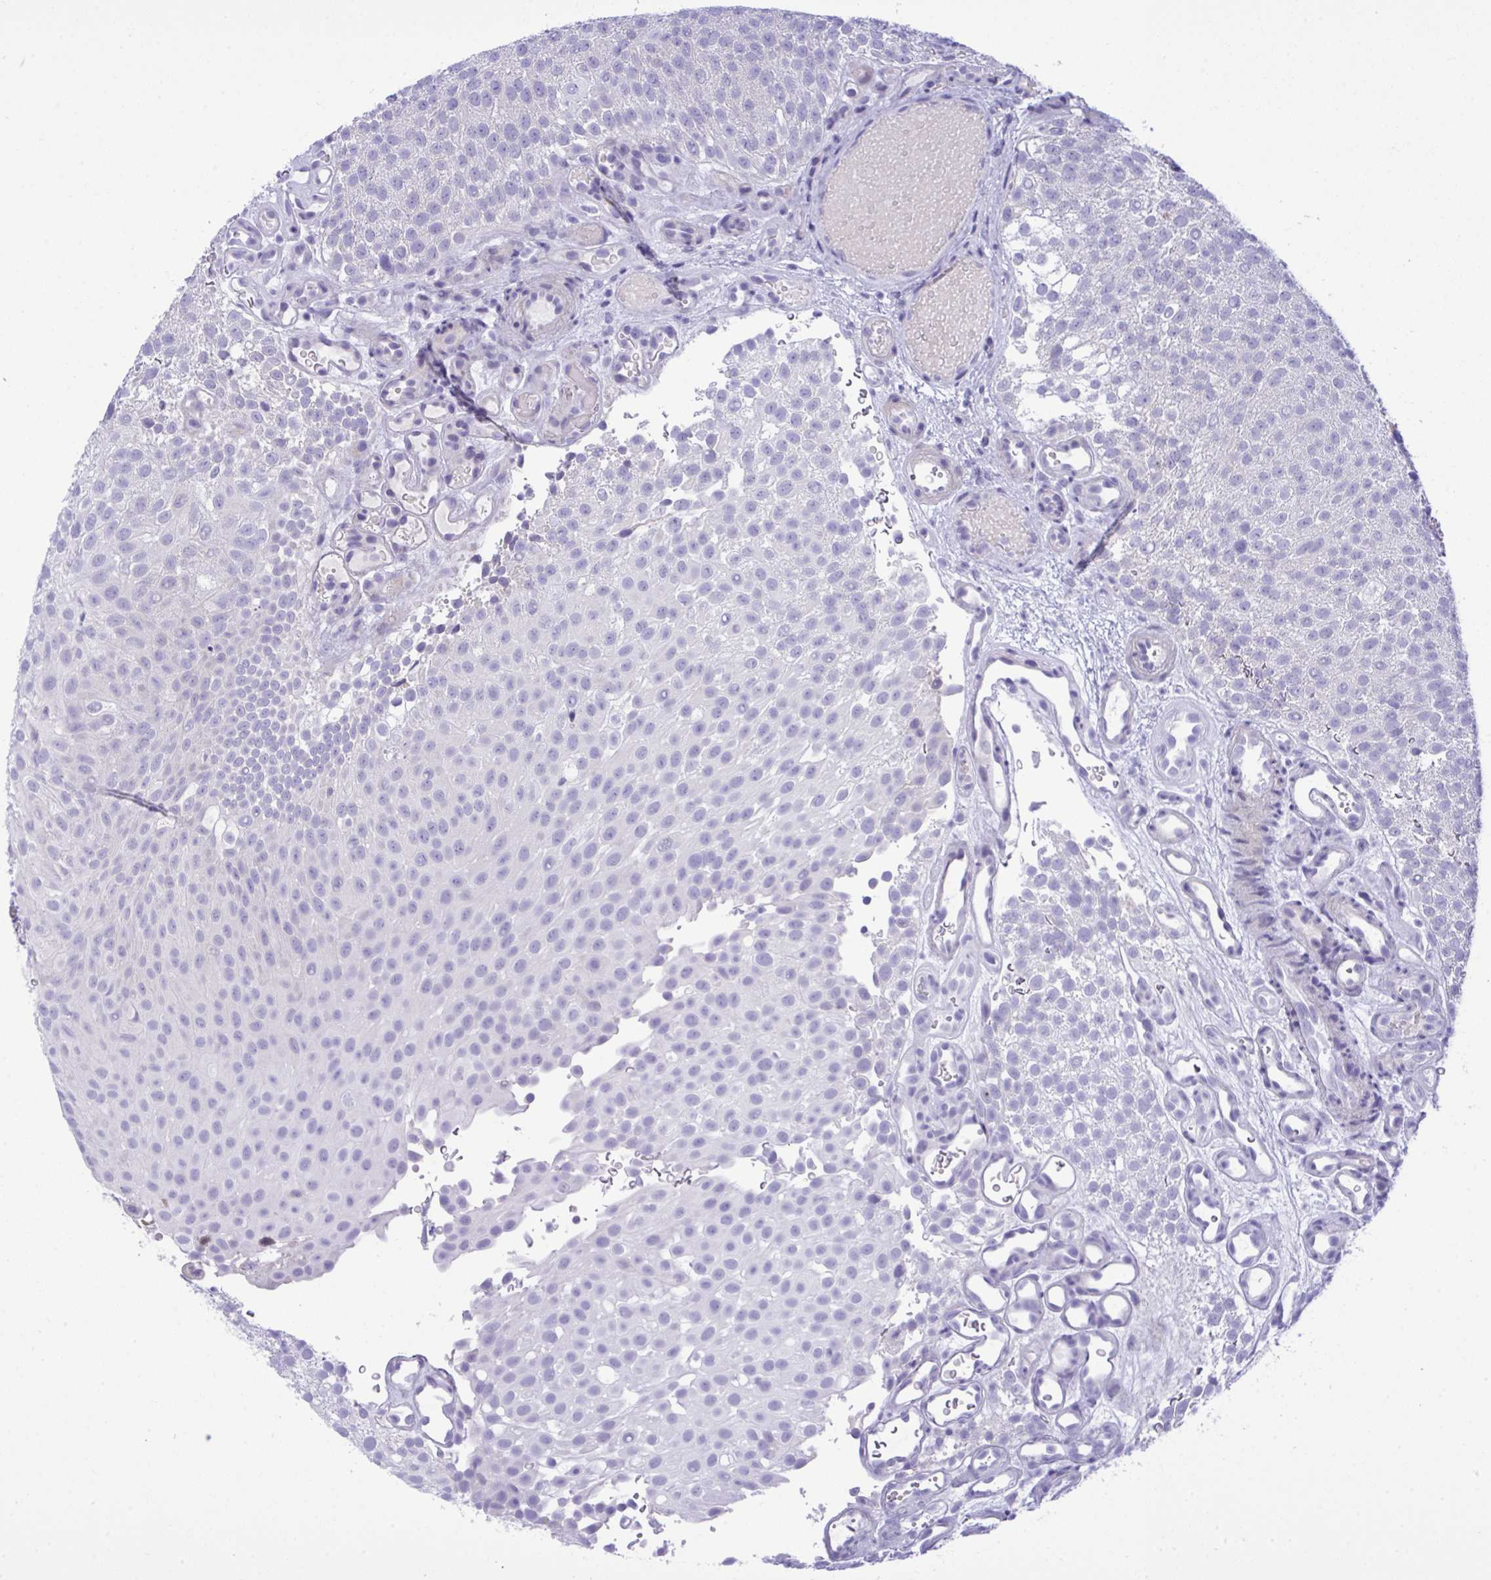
{"staining": {"intensity": "negative", "quantity": "none", "location": "none"}, "tissue": "urothelial cancer", "cell_type": "Tumor cells", "image_type": "cancer", "snomed": [{"axis": "morphology", "description": "Urothelial carcinoma, Low grade"}, {"axis": "topography", "description": "Urinary bladder"}], "caption": "Immunohistochemical staining of urothelial carcinoma (low-grade) demonstrates no significant expression in tumor cells.", "gene": "WDR97", "patient": {"sex": "male", "age": 78}}